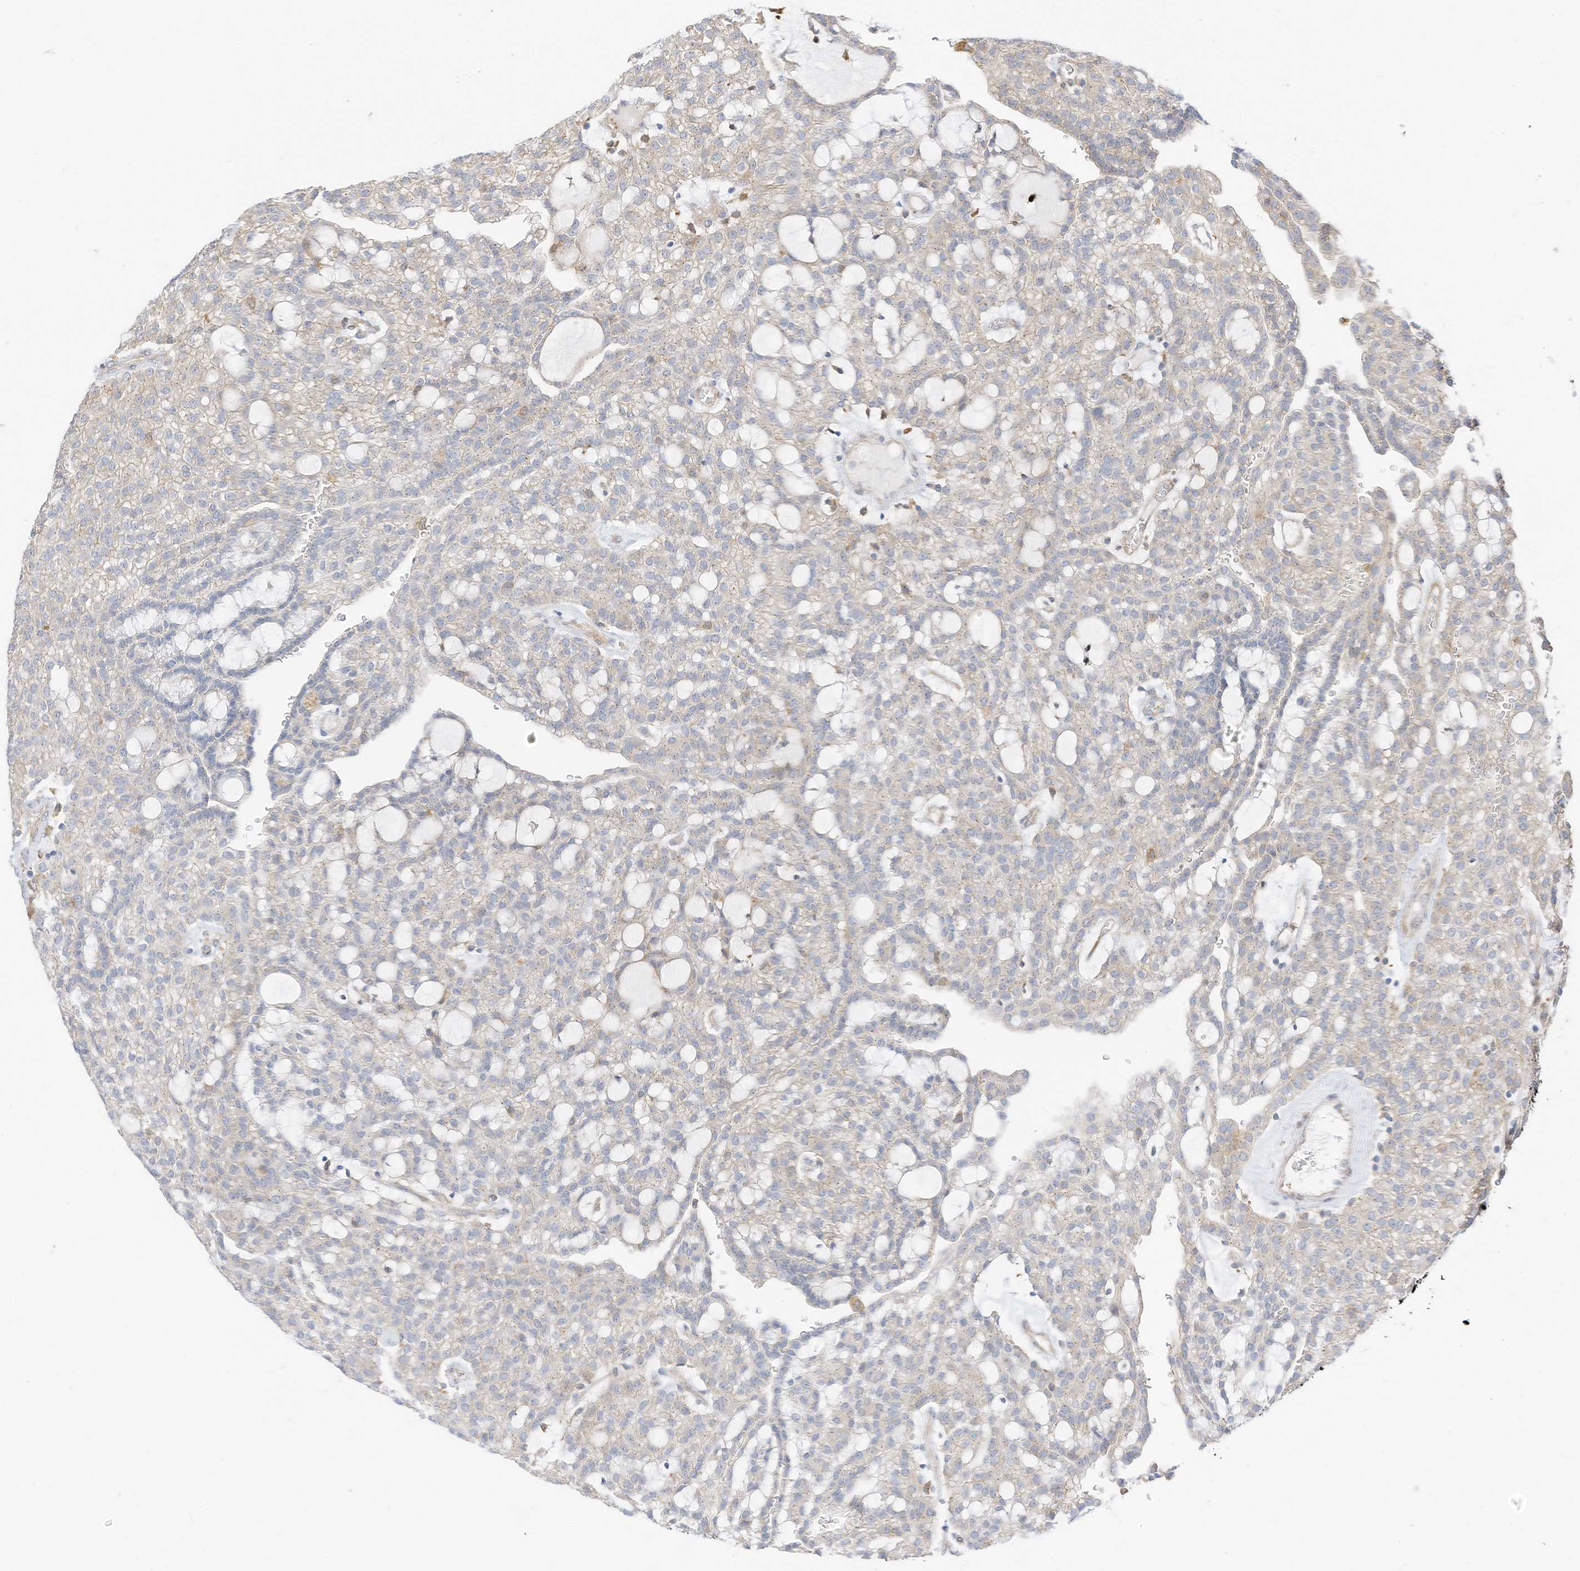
{"staining": {"intensity": "negative", "quantity": "none", "location": "none"}, "tissue": "renal cancer", "cell_type": "Tumor cells", "image_type": "cancer", "snomed": [{"axis": "morphology", "description": "Adenocarcinoma, NOS"}, {"axis": "topography", "description": "Kidney"}], "caption": "The immunohistochemistry (IHC) micrograph has no significant staining in tumor cells of renal cancer (adenocarcinoma) tissue.", "gene": "ATP13A1", "patient": {"sex": "male", "age": 63}}